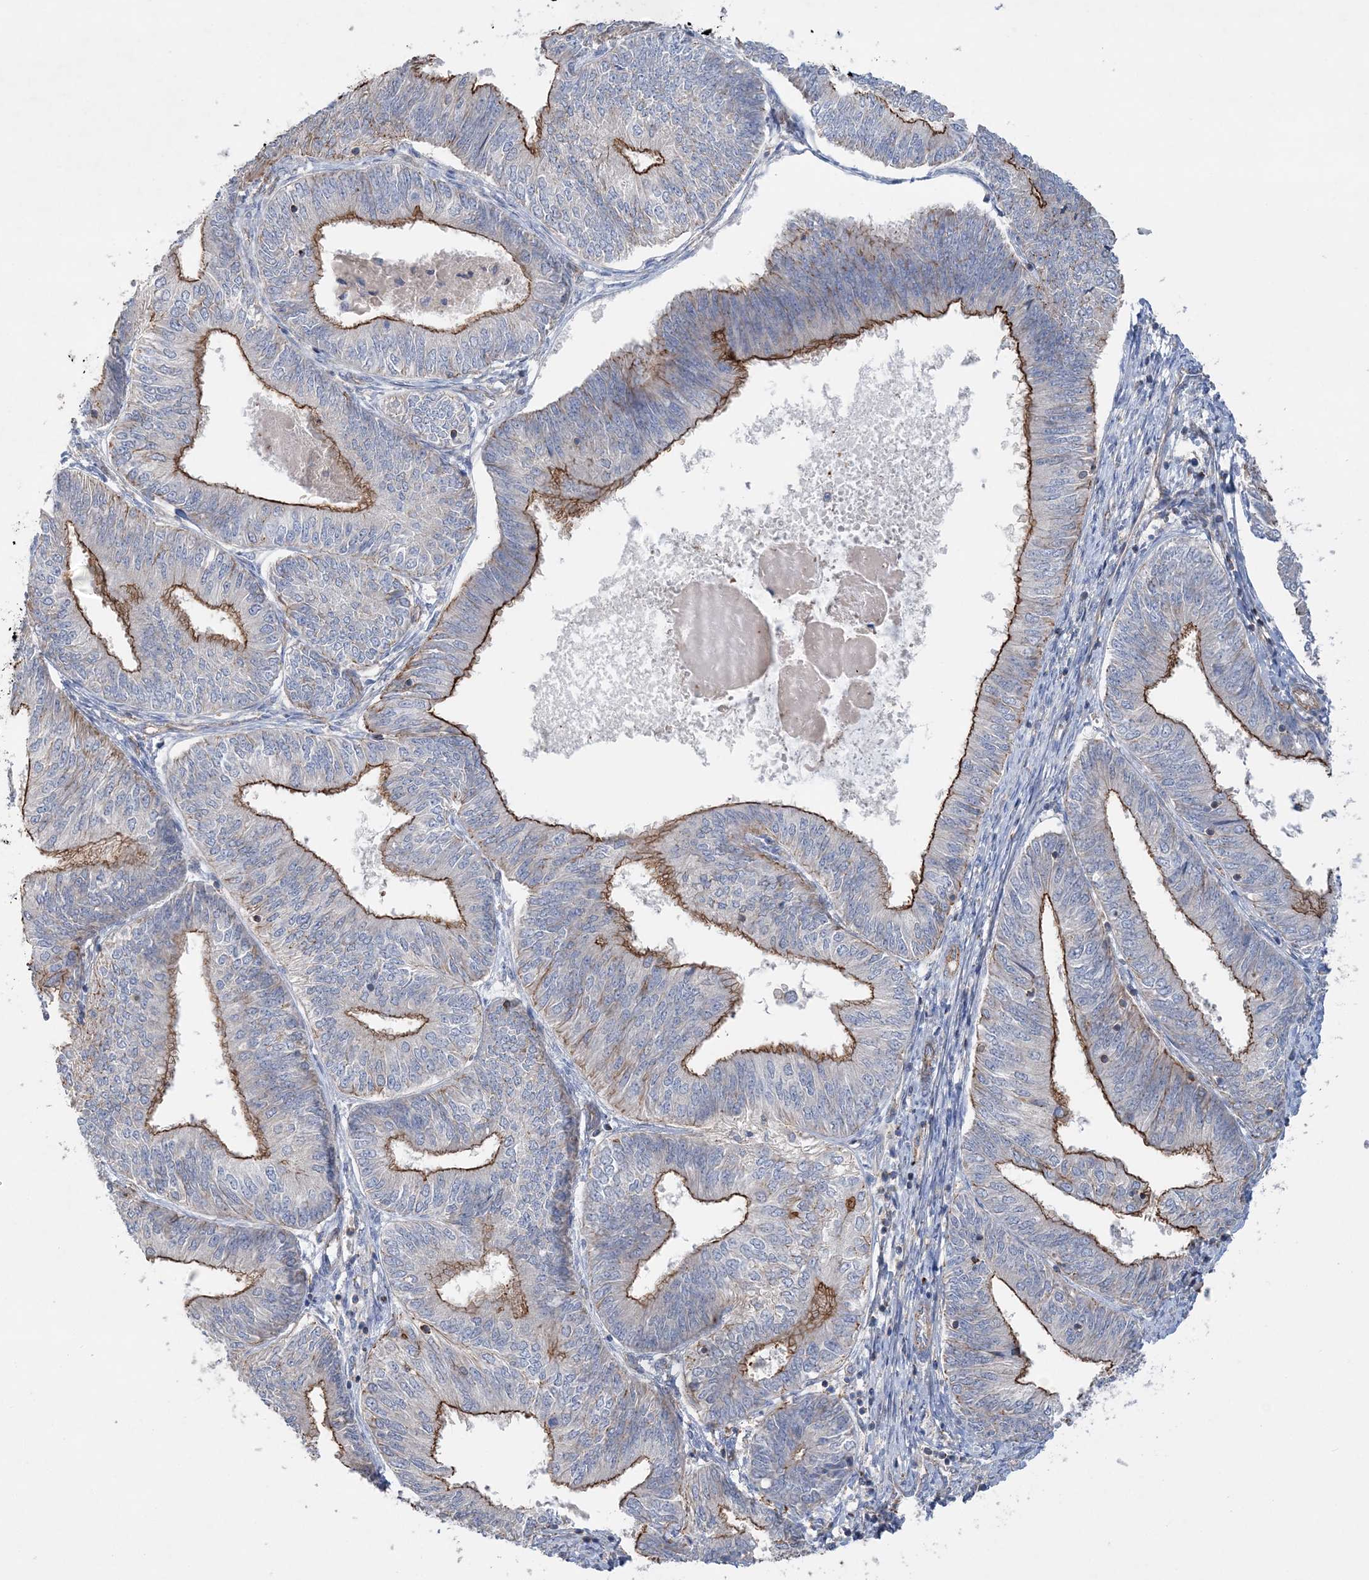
{"staining": {"intensity": "strong", "quantity": "25%-75%", "location": "cytoplasmic/membranous"}, "tissue": "endometrial cancer", "cell_type": "Tumor cells", "image_type": "cancer", "snomed": [{"axis": "morphology", "description": "Adenocarcinoma, NOS"}, {"axis": "topography", "description": "Endometrium"}], "caption": "The image exhibits a brown stain indicating the presence of a protein in the cytoplasmic/membranous of tumor cells in endometrial cancer.", "gene": "PIGC", "patient": {"sex": "female", "age": 58}}